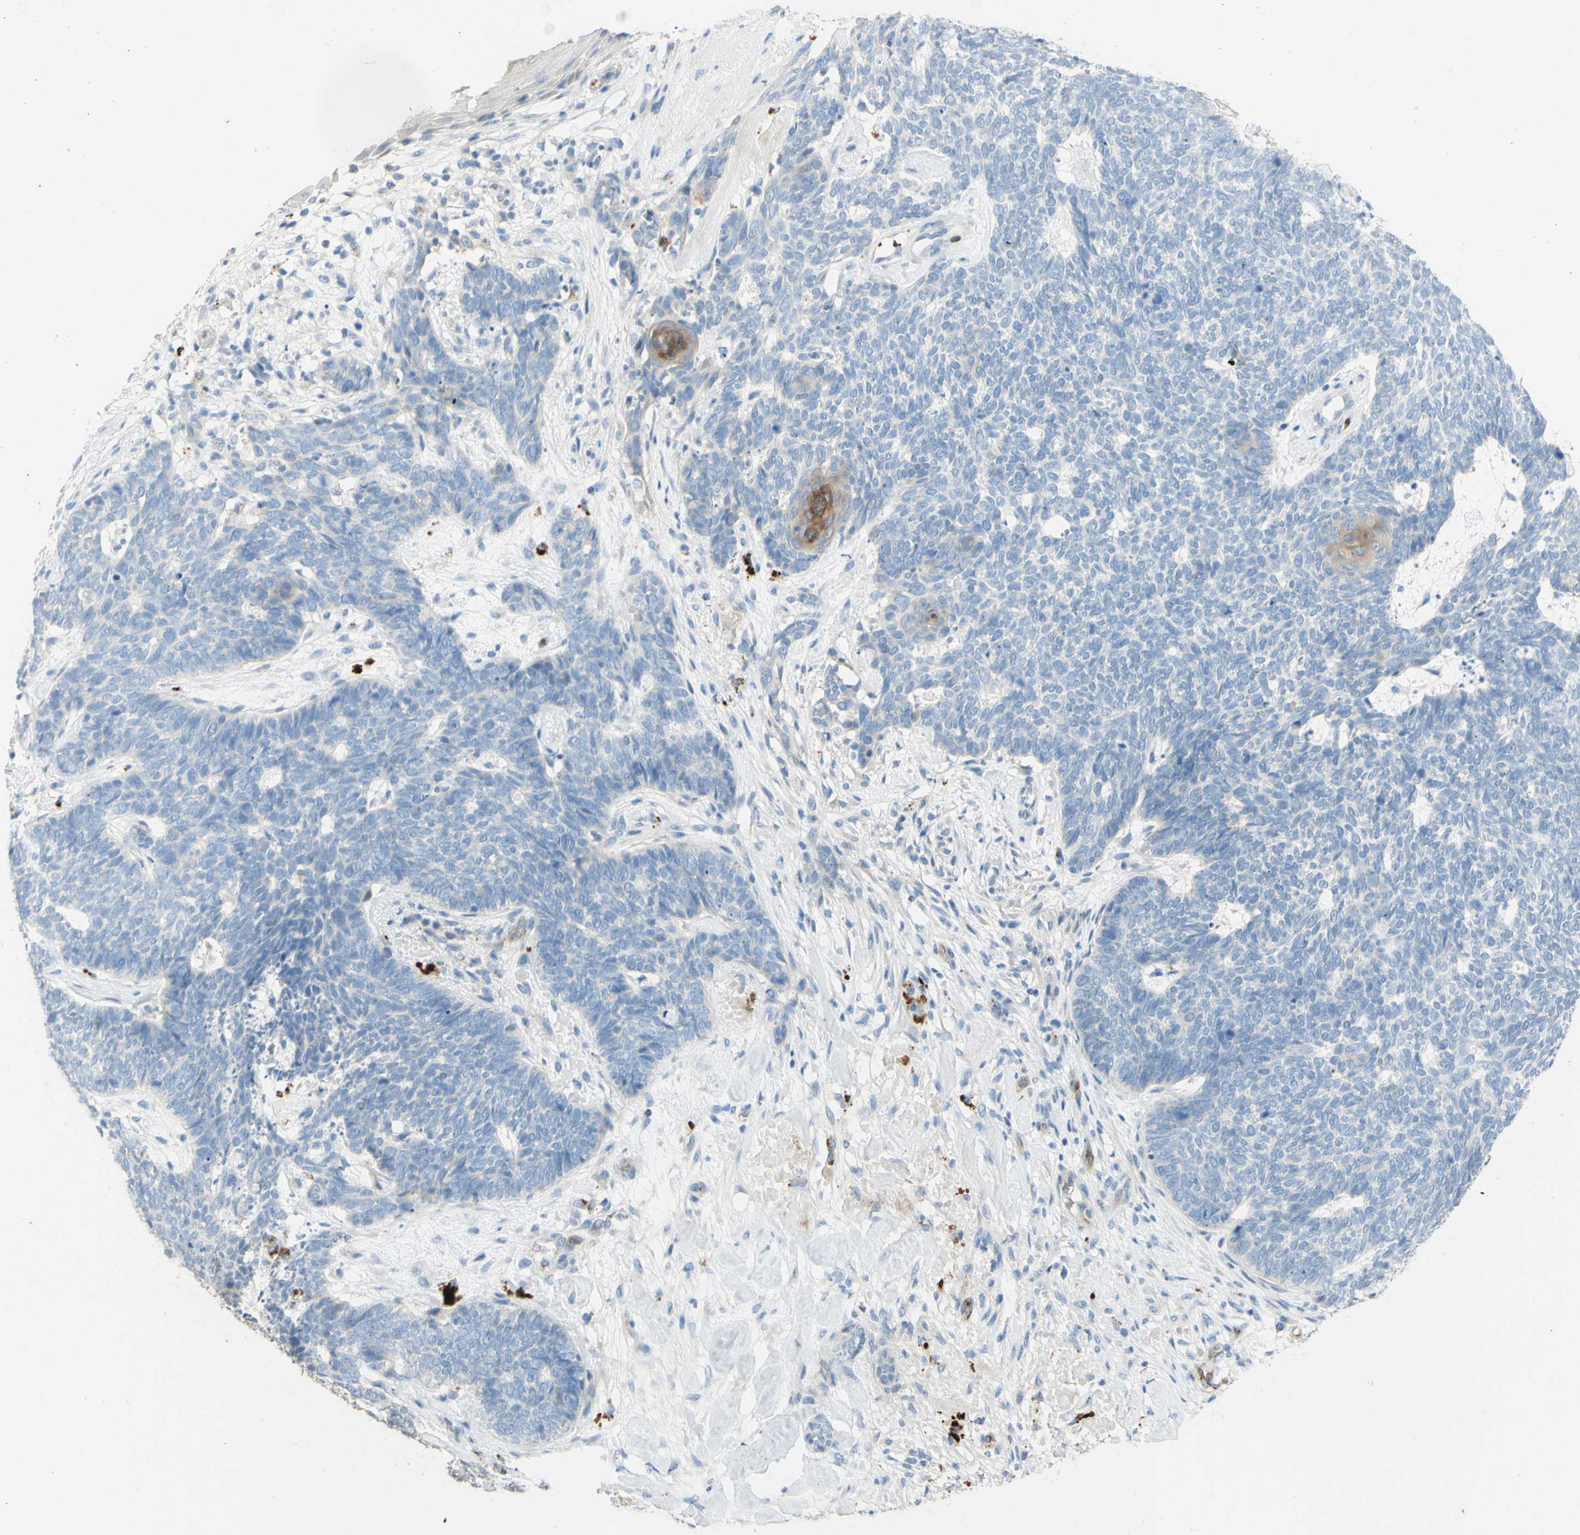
{"staining": {"intensity": "moderate", "quantity": "<25%", "location": "cytoplasmic/membranous"}, "tissue": "skin cancer", "cell_type": "Tumor cells", "image_type": "cancer", "snomed": [{"axis": "morphology", "description": "Basal cell carcinoma"}, {"axis": "topography", "description": "Skin"}], "caption": "Protein expression analysis of skin cancer demonstrates moderate cytoplasmic/membranous staining in approximately <25% of tumor cells.", "gene": "GAN", "patient": {"sex": "female", "age": 84}}